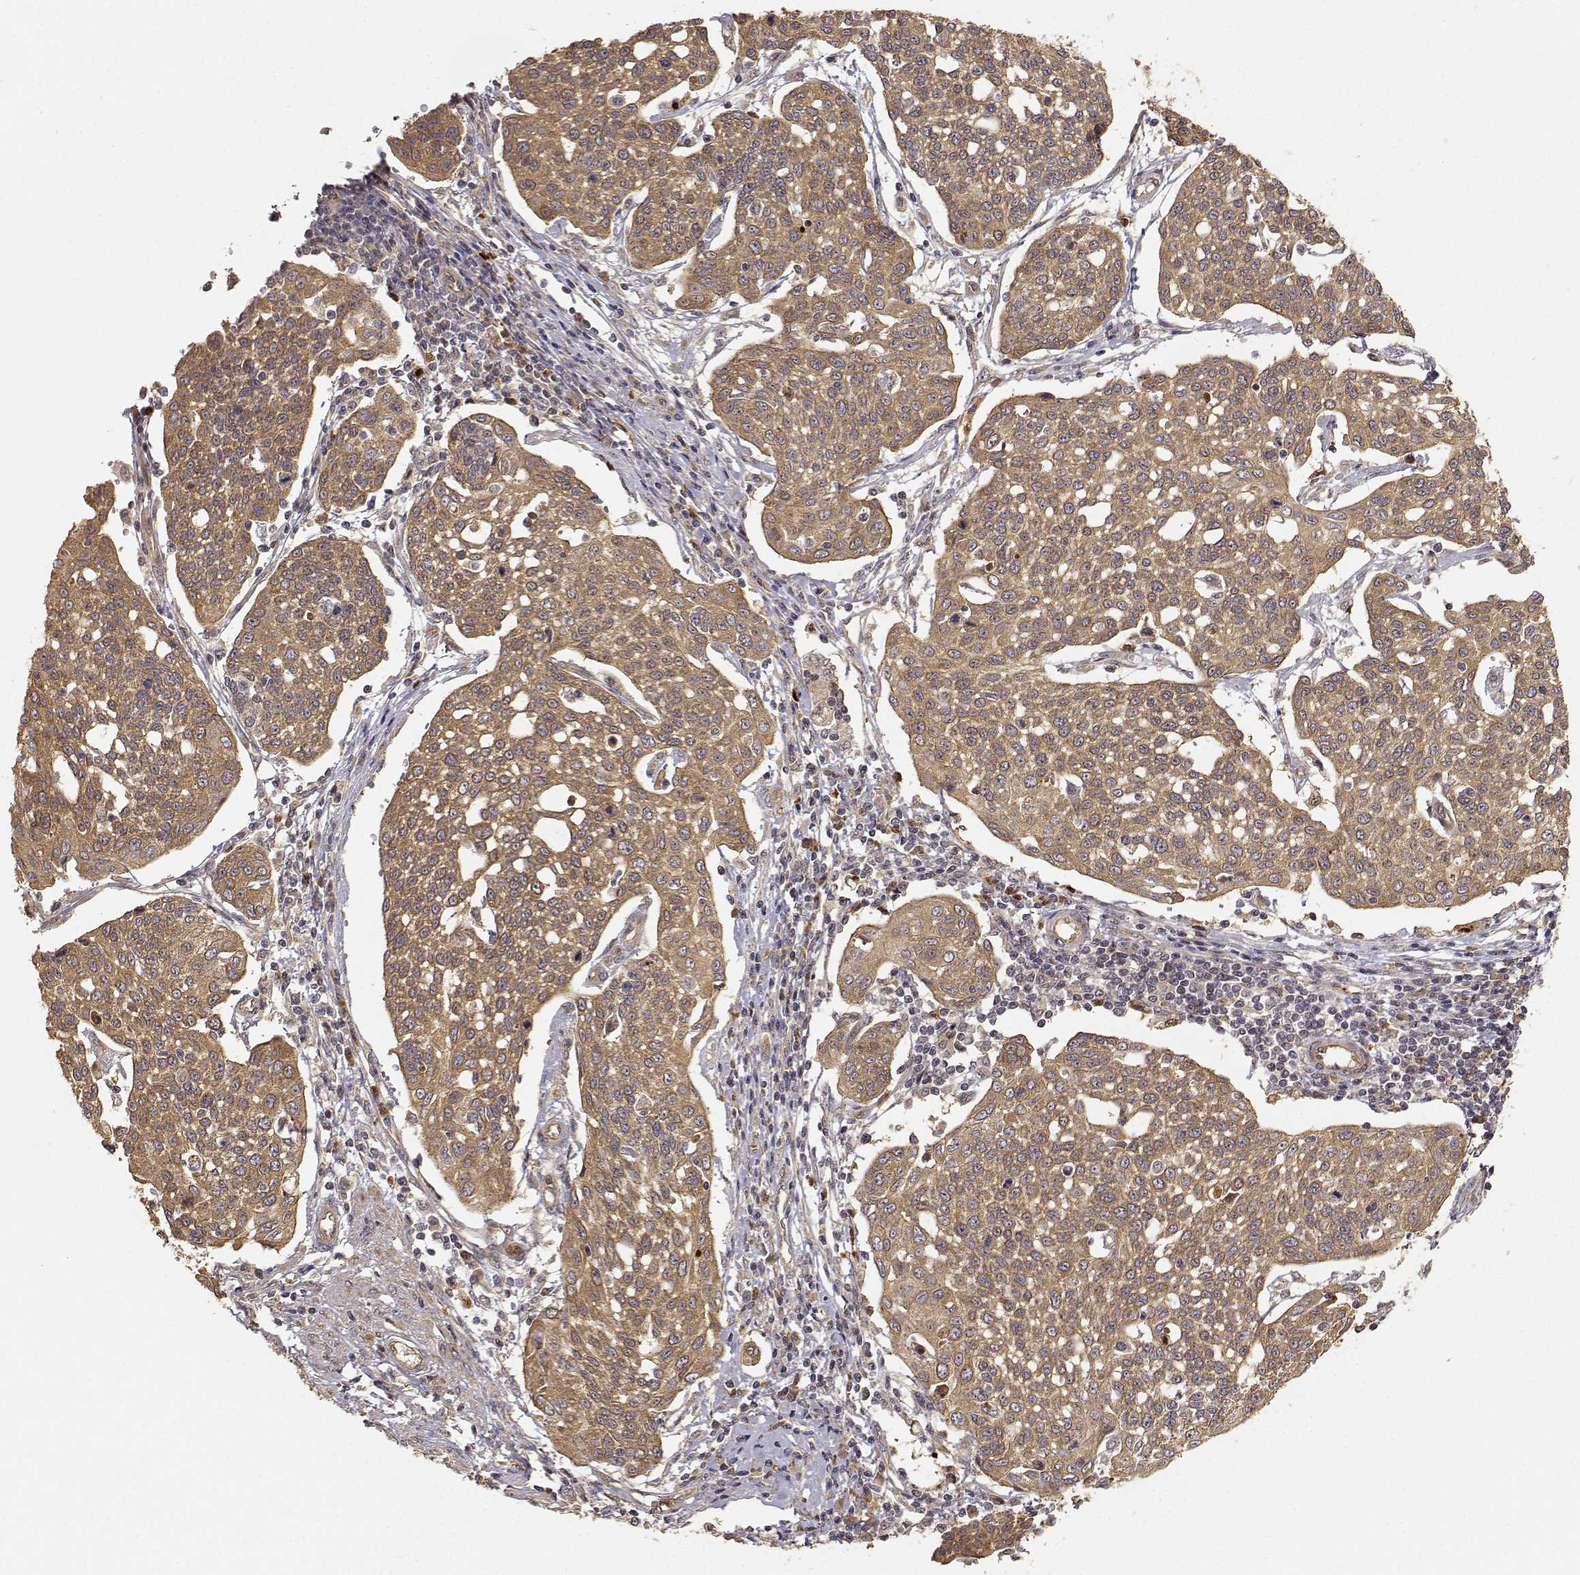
{"staining": {"intensity": "moderate", "quantity": ">75%", "location": "cytoplasmic/membranous"}, "tissue": "cervical cancer", "cell_type": "Tumor cells", "image_type": "cancer", "snomed": [{"axis": "morphology", "description": "Squamous cell carcinoma, NOS"}, {"axis": "topography", "description": "Cervix"}], "caption": "Tumor cells exhibit moderate cytoplasmic/membranous positivity in about >75% of cells in cervical squamous cell carcinoma.", "gene": "CDK5RAP2", "patient": {"sex": "female", "age": 34}}